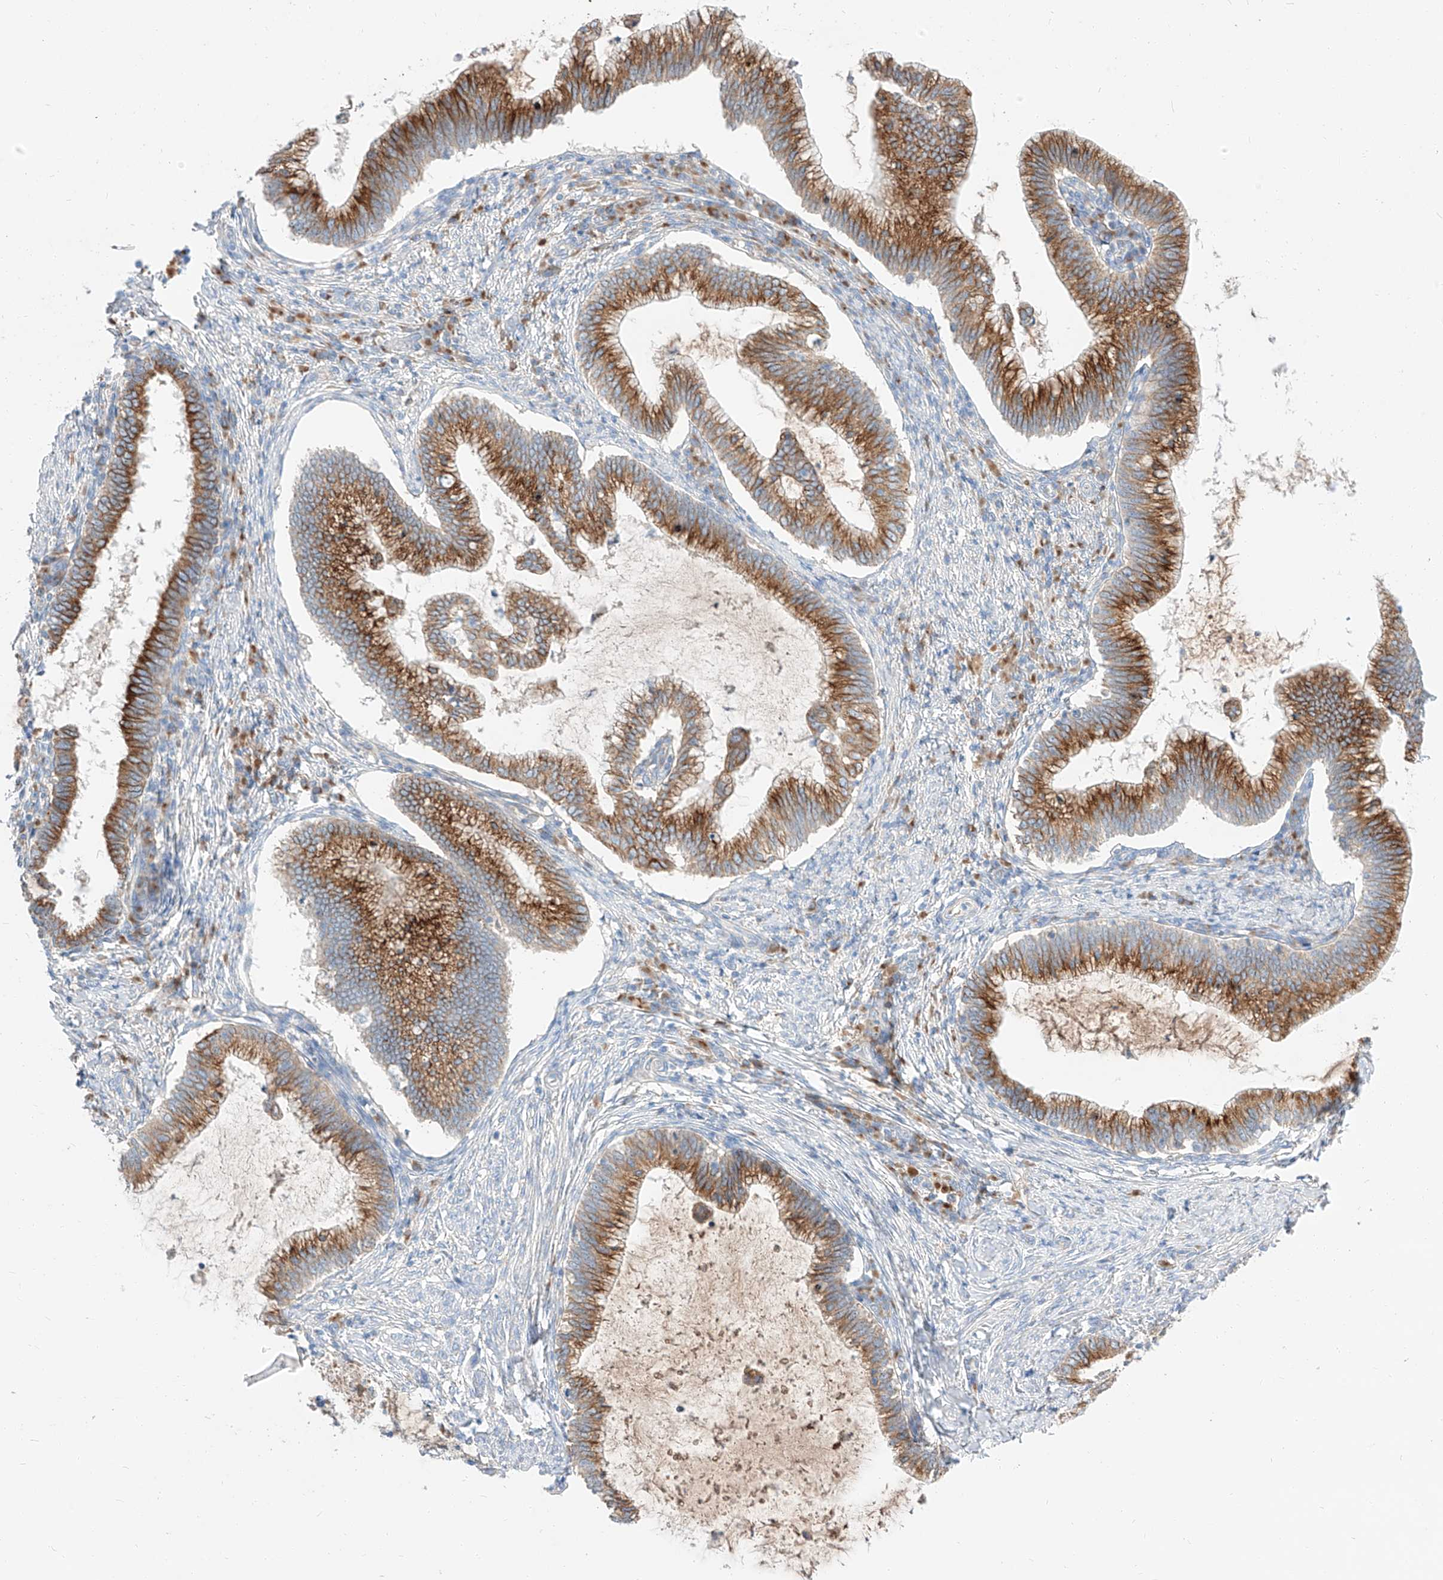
{"staining": {"intensity": "strong", "quantity": ">75%", "location": "cytoplasmic/membranous"}, "tissue": "cervical cancer", "cell_type": "Tumor cells", "image_type": "cancer", "snomed": [{"axis": "morphology", "description": "Adenocarcinoma, NOS"}, {"axis": "topography", "description": "Cervix"}], "caption": "Protein staining by immunohistochemistry displays strong cytoplasmic/membranous staining in approximately >75% of tumor cells in cervical adenocarcinoma.", "gene": "MAP7", "patient": {"sex": "female", "age": 36}}